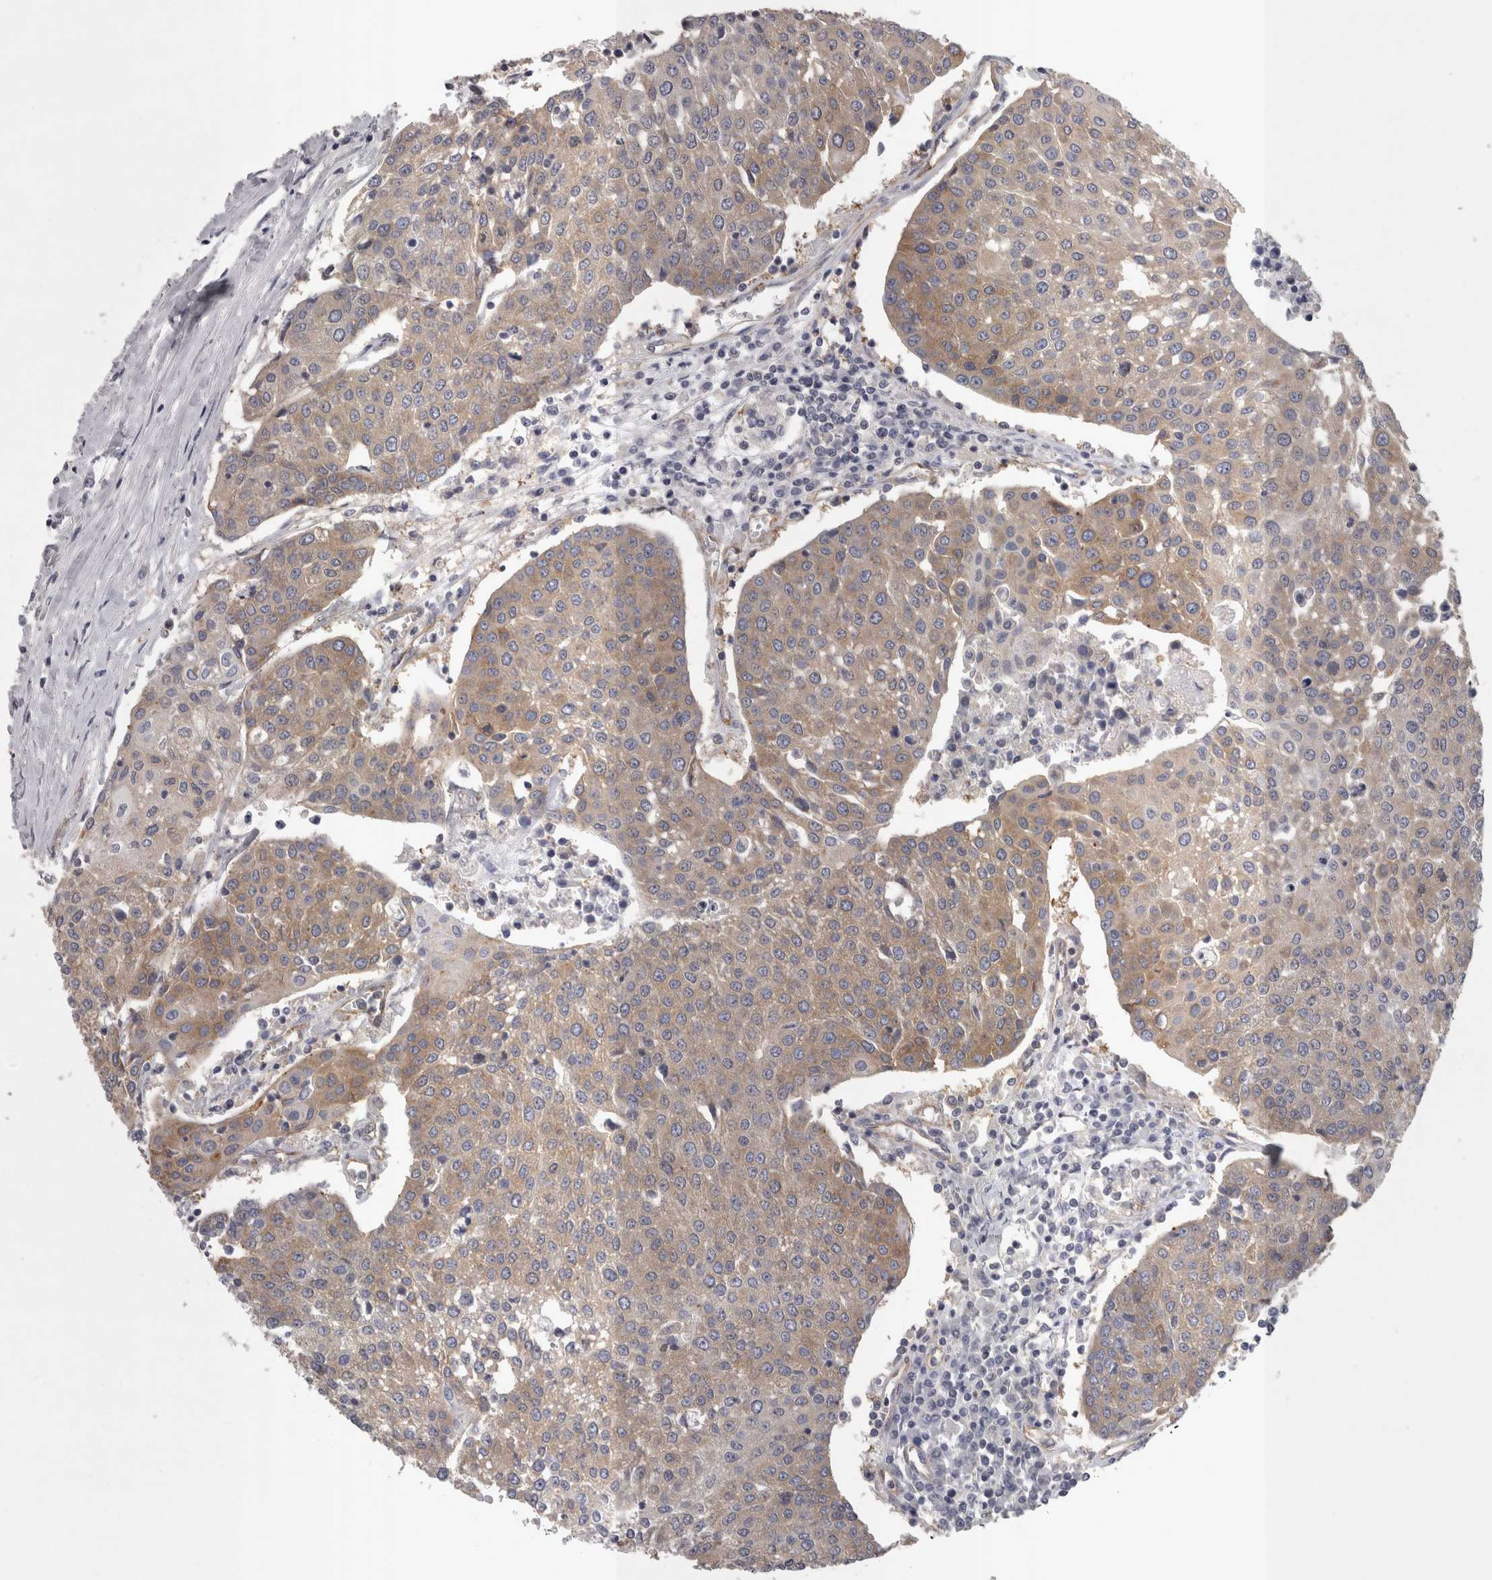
{"staining": {"intensity": "moderate", "quantity": "25%-75%", "location": "cytoplasmic/membranous"}, "tissue": "urothelial cancer", "cell_type": "Tumor cells", "image_type": "cancer", "snomed": [{"axis": "morphology", "description": "Urothelial carcinoma, High grade"}, {"axis": "topography", "description": "Urinary bladder"}], "caption": "Protein analysis of urothelial cancer tissue reveals moderate cytoplasmic/membranous positivity in about 25%-75% of tumor cells.", "gene": "LYZL6", "patient": {"sex": "female", "age": 85}}